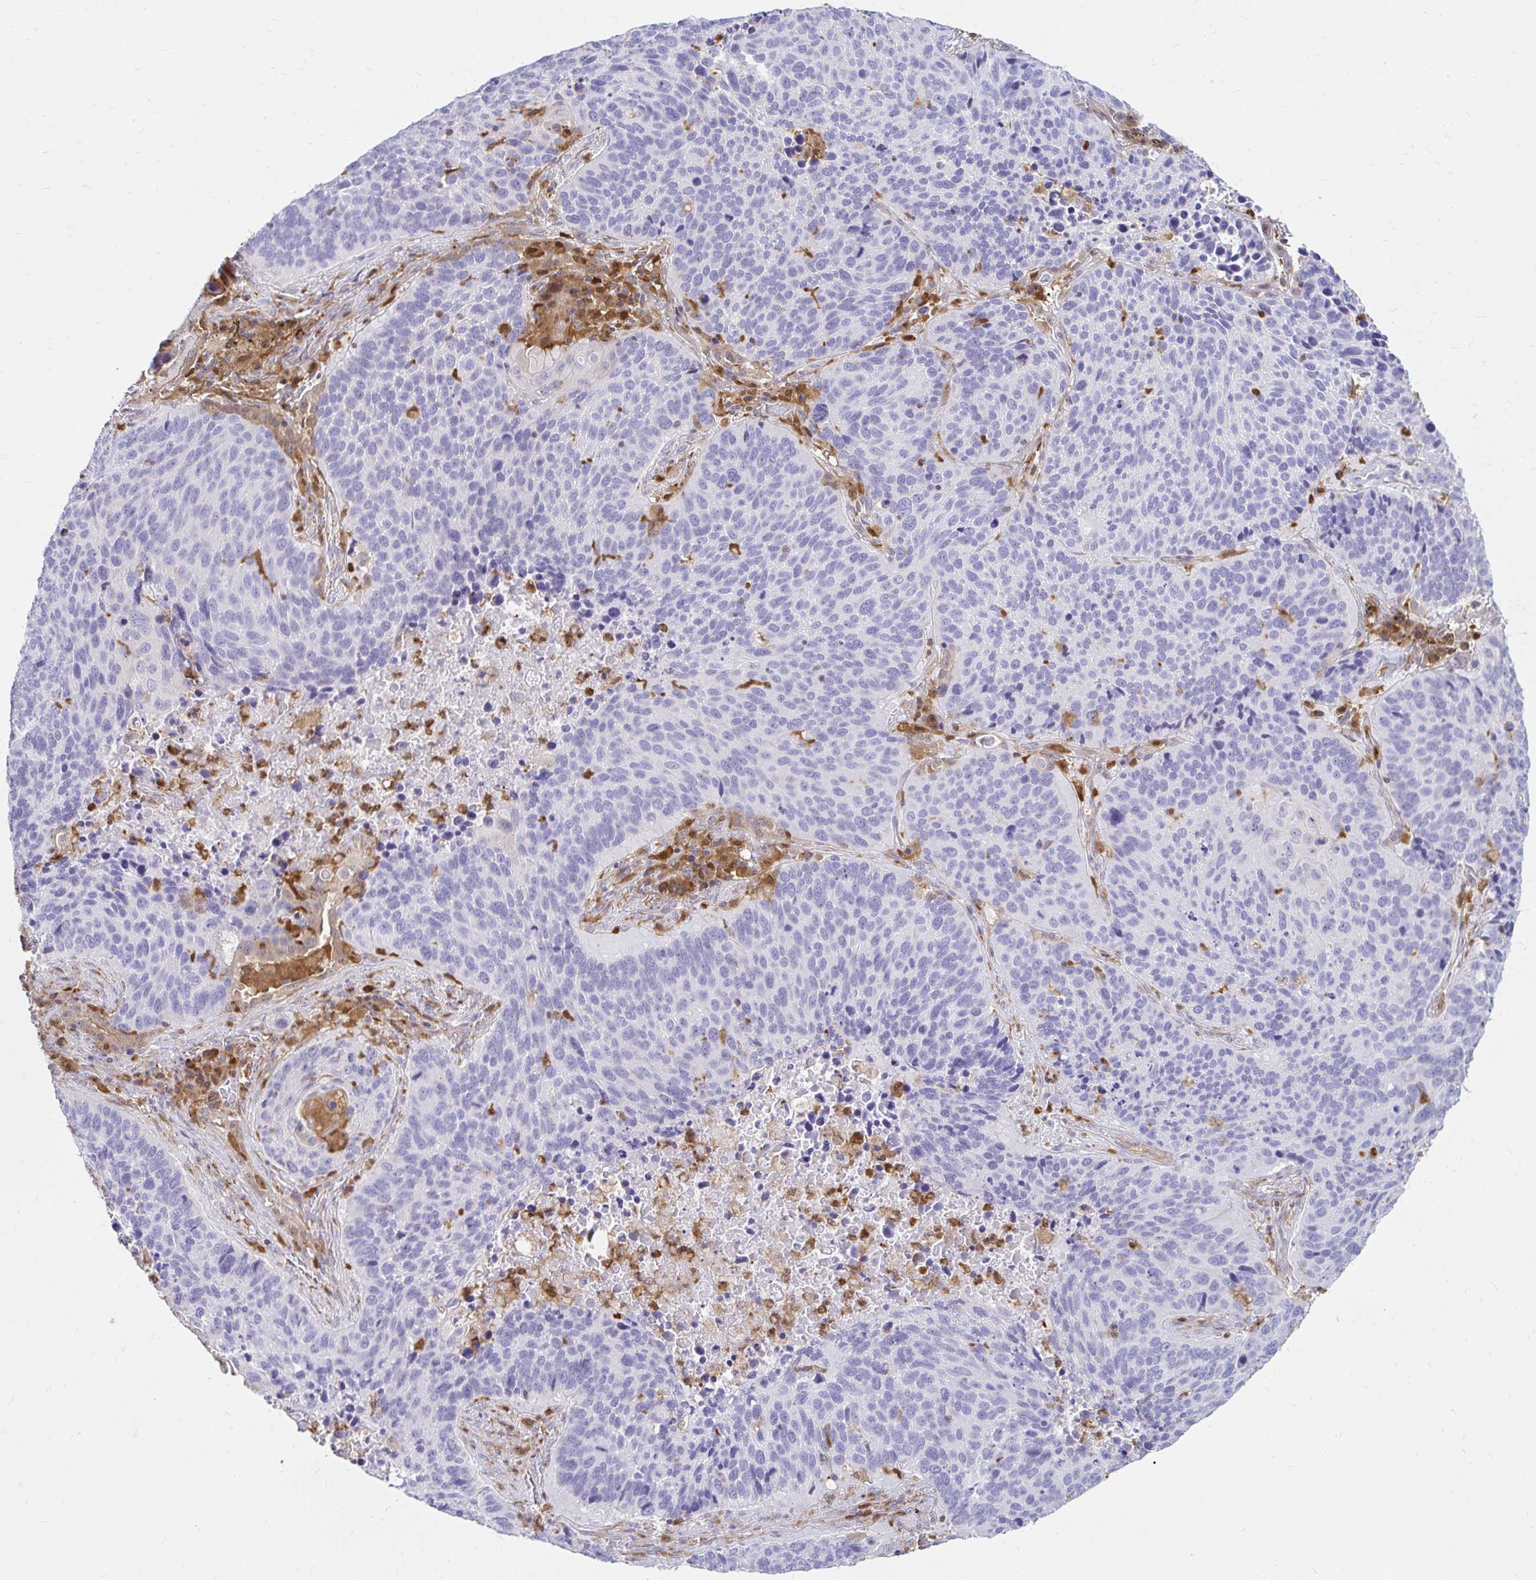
{"staining": {"intensity": "negative", "quantity": "none", "location": "none"}, "tissue": "lung cancer", "cell_type": "Tumor cells", "image_type": "cancer", "snomed": [{"axis": "morphology", "description": "Squamous cell carcinoma, NOS"}, {"axis": "topography", "description": "Lung"}], "caption": "Lung cancer (squamous cell carcinoma) stained for a protein using immunohistochemistry exhibits no positivity tumor cells.", "gene": "PYCARD", "patient": {"sex": "male", "age": 68}}